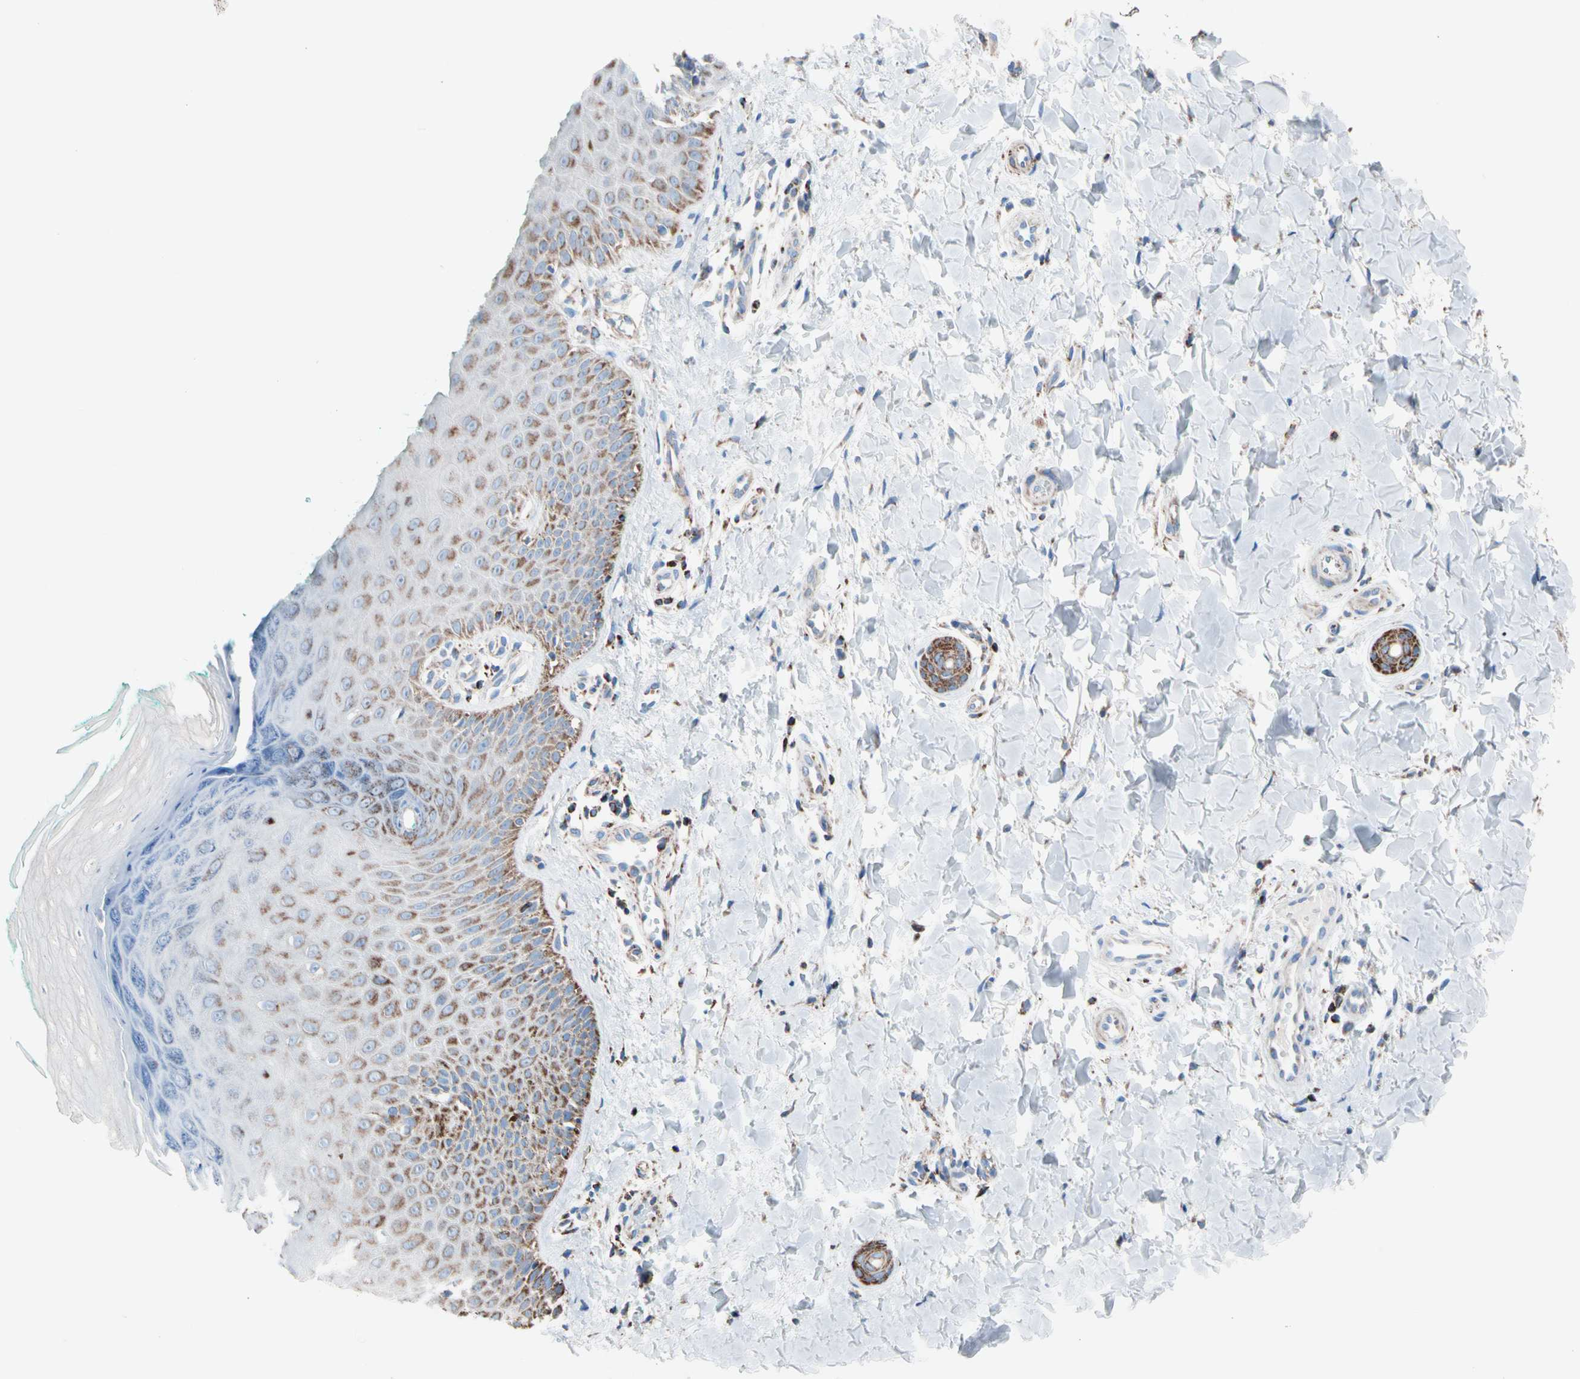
{"staining": {"intensity": "weak", "quantity": "<25%", "location": "cytoplasmic/membranous"}, "tissue": "skin", "cell_type": "Fibroblasts", "image_type": "normal", "snomed": [{"axis": "morphology", "description": "Normal tissue, NOS"}, {"axis": "topography", "description": "Skin"}], "caption": "Immunohistochemical staining of benign skin displays no significant staining in fibroblasts. (DAB IHC with hematoxylin counter stain).", "gene": "HK1", "patient": {"sex": "male", "age": 26}}